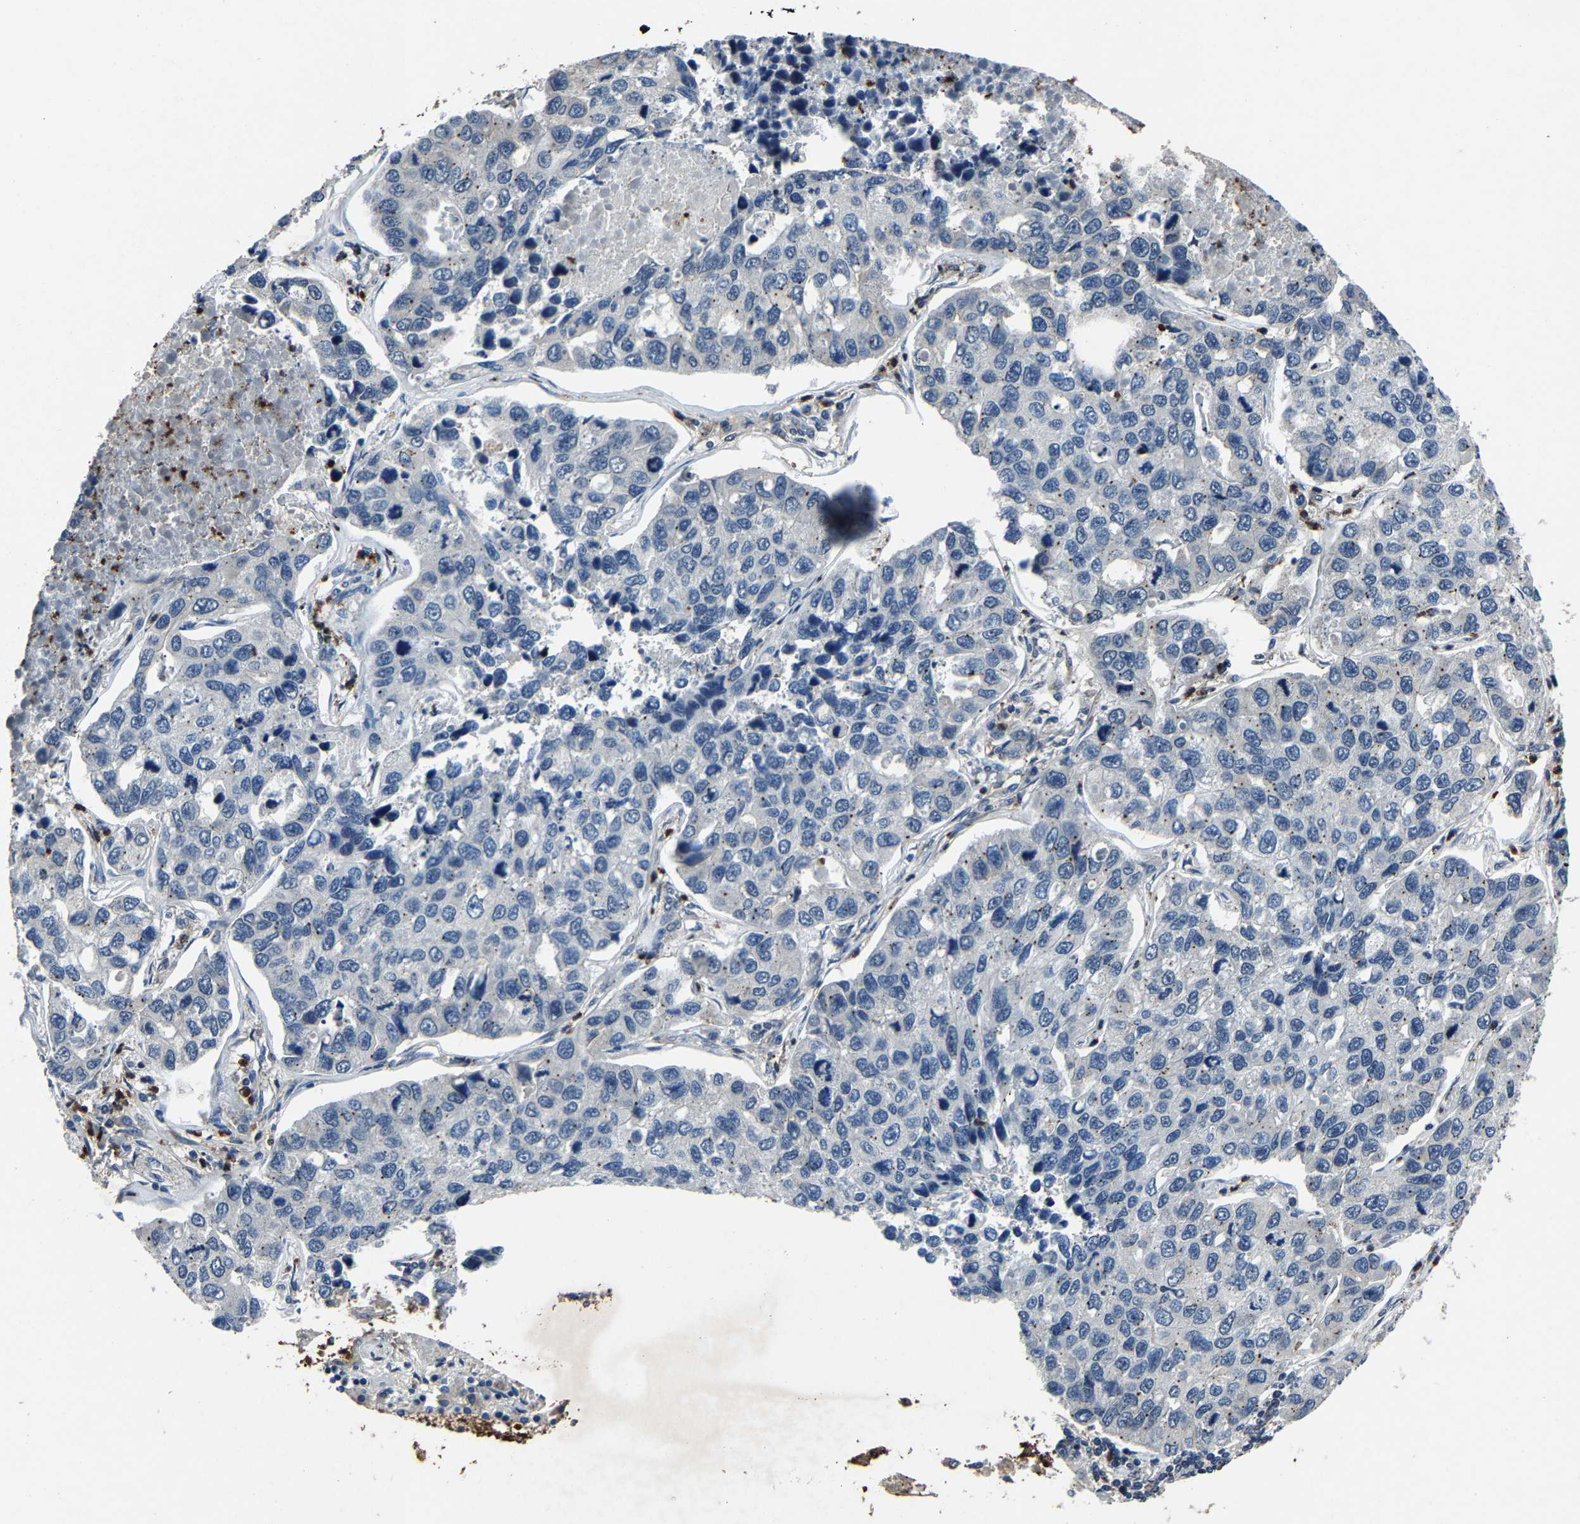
{"staining": {"intensity": "negative", "quantity": "none", "location": "none"}, "tissue": "lung cancer", "cell_type": "Tumor cells", "image_type": "cancer", "snomed": [{"axis": "morphology", "description": "Adenocarcinoma, NOS"}, {"axis": "topography", "description": "Lung"}], "caption": "High magnification brightfield microscopy of lung adenocarcinoma stained with DAB (3,3'-diaminobenzidine) (brown) and counterstained with hematoxylin (blue): tumor cells show no significant expression. (Stains: DAB immunohistochemistry with hematoxylin counter stain, Microscopy: brightfield microscopy at high magnification).", "gene": "PCNX2", "patient": {"sex": "male", "age": 64}}